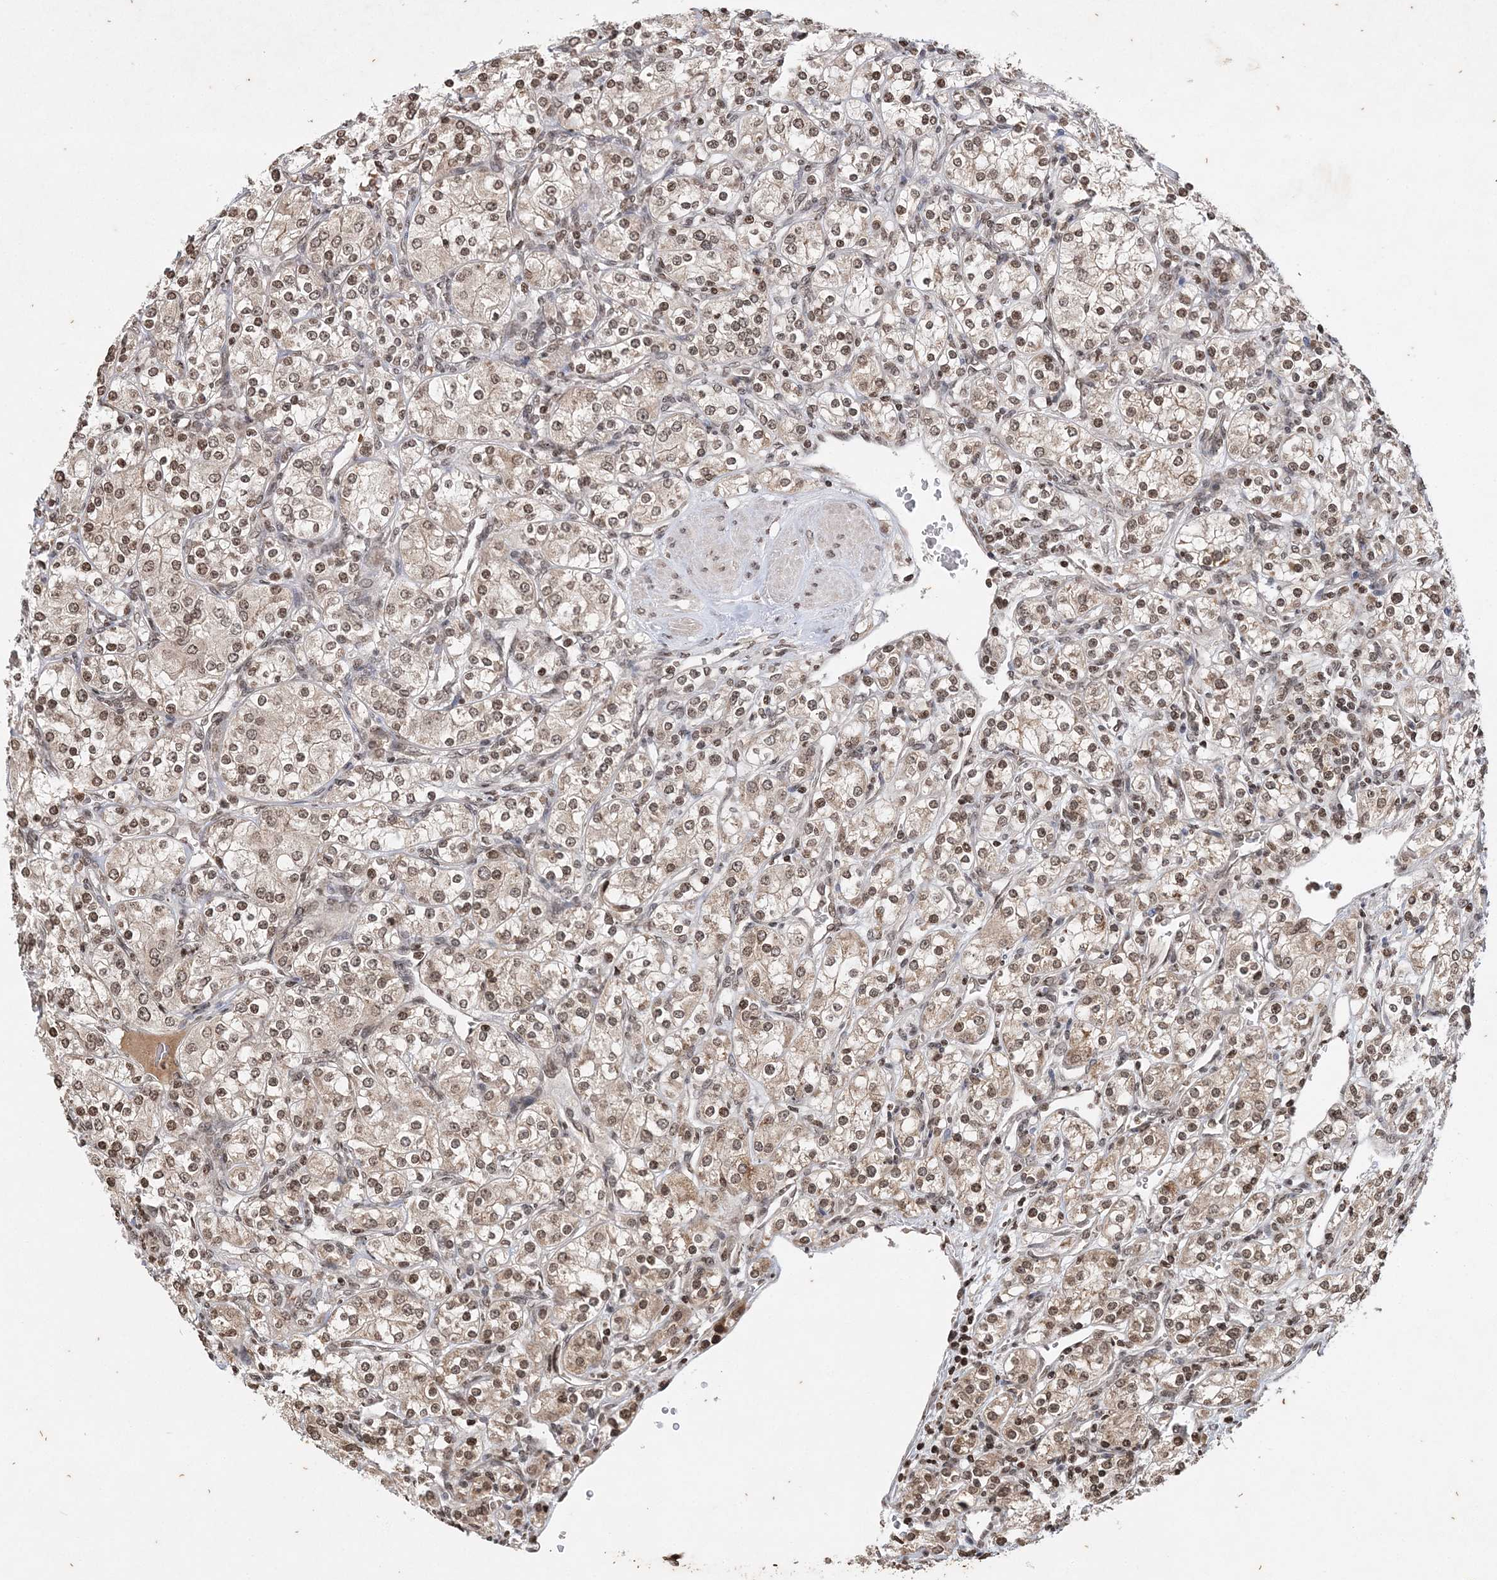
{"staining": {"intensity": "weak", "quantity": ">75%", "location": "nuclear"}, "tissue": "renal cancer", "cell_type": "Tumor cells", "image_type": "cancer", "snomed": [{"axis": "morphology", "description": "Adenocarcinoma, NOS"}, {"axis": "topography", "description": "Kidney"}], "caption": "Protein staining of renal adenocarcinoma tissue exhibits weak nuclear expression in approximately >75% of tumor cells. Nuclei are stained in blue.", "gene": "NEDD9", "patient": {"sex": "male", "age": 77}}